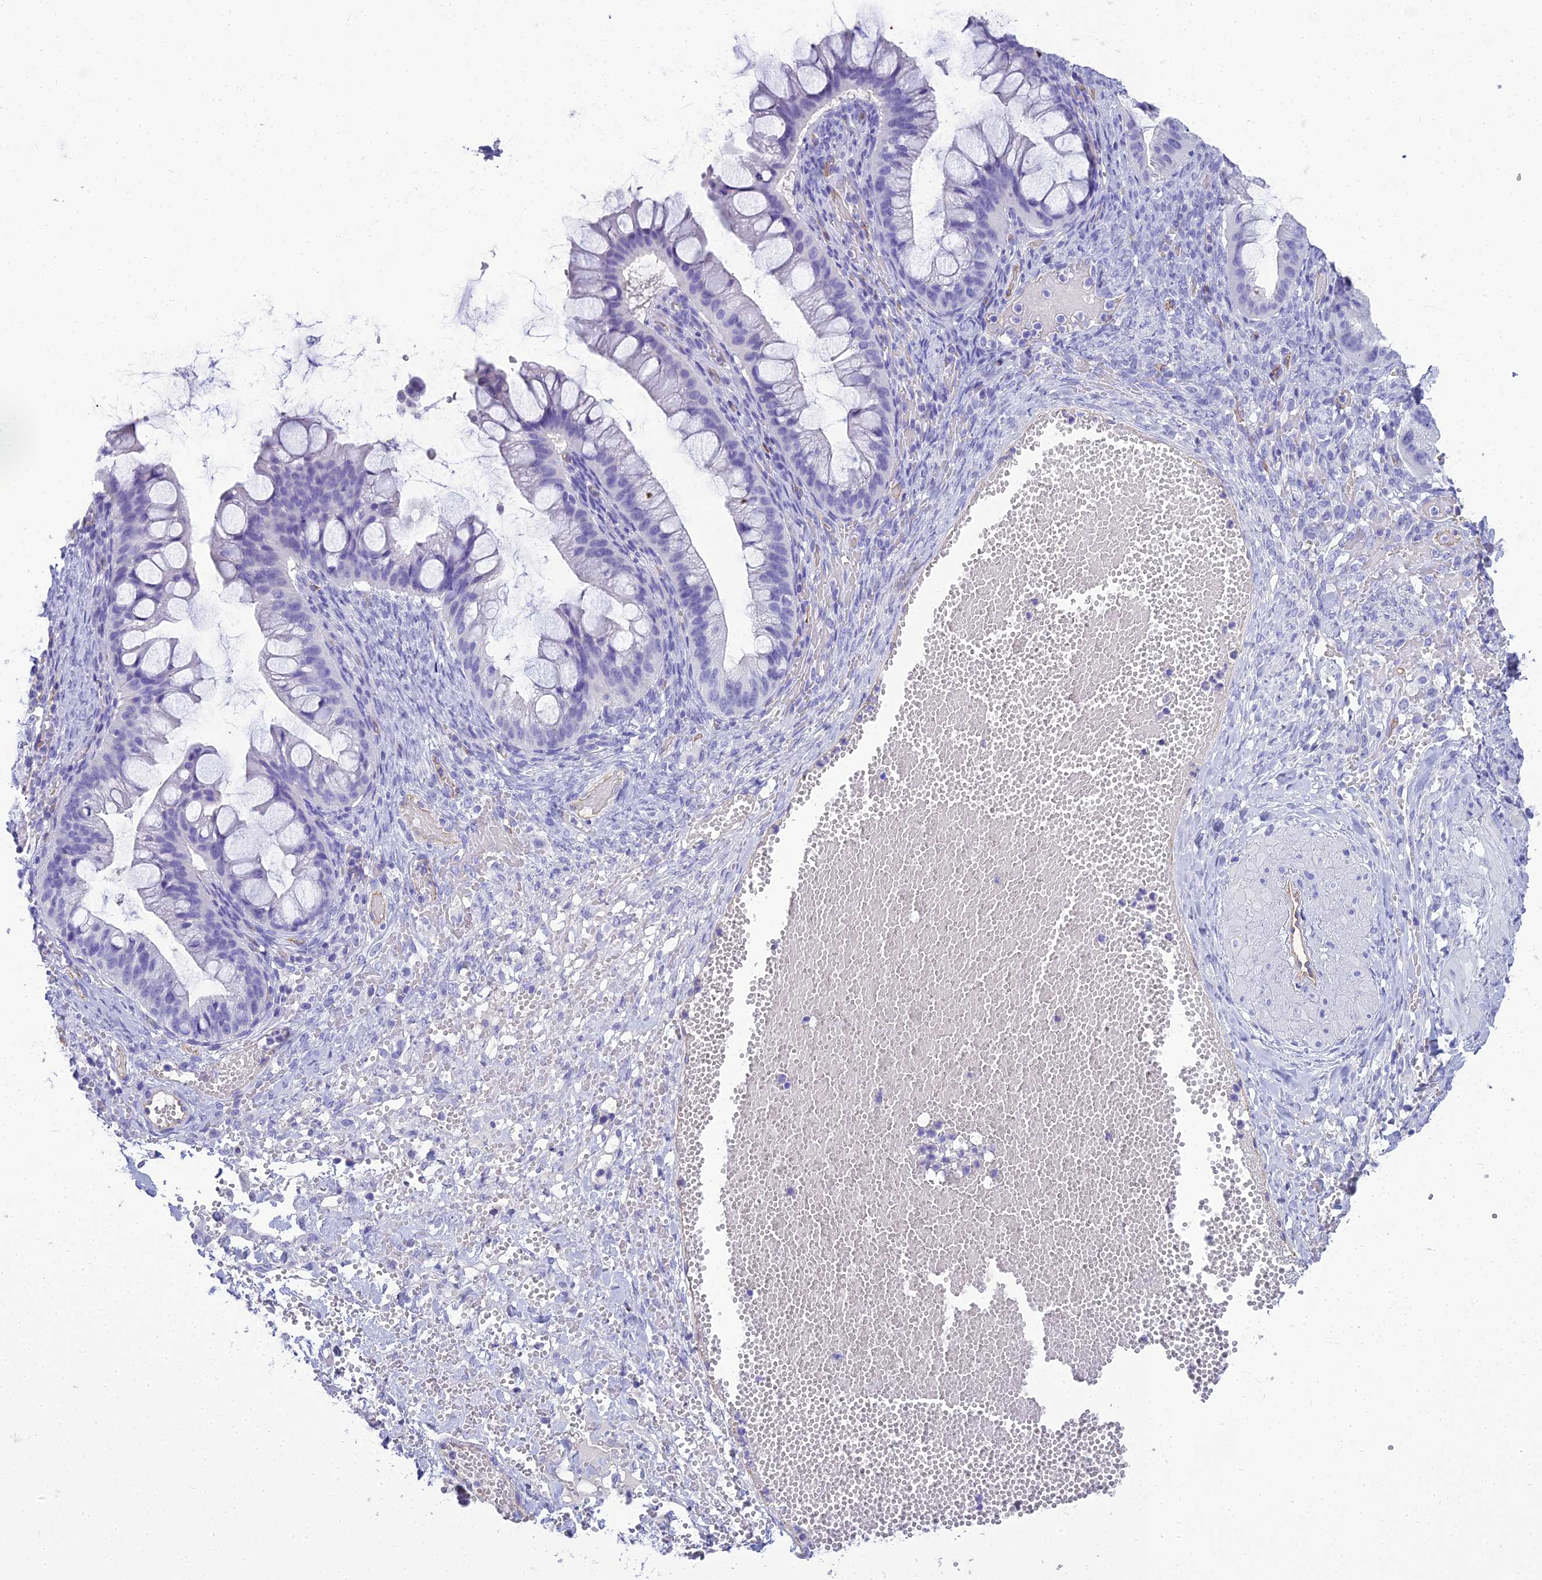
{"staining": {"intensity": "negative", "quantity": "none", "location": "none"}, "tissue": "ovarian cancer", "cell_type": "Tumor cells", "image_type": "cancer", "snomed": [{"axis": "morphology", "description": "Cystadenocarcinoma, mucinous, NOS"}, {"axis": "topography", "description": "Ovary"}], "caption": "Human ovarian mucinous cystadenocarcinoma stained for a protein using IHC exhibits no staining in tumor cells.", "gene": "NINJ1", "patient": {"sex": "female", "age": 73}}